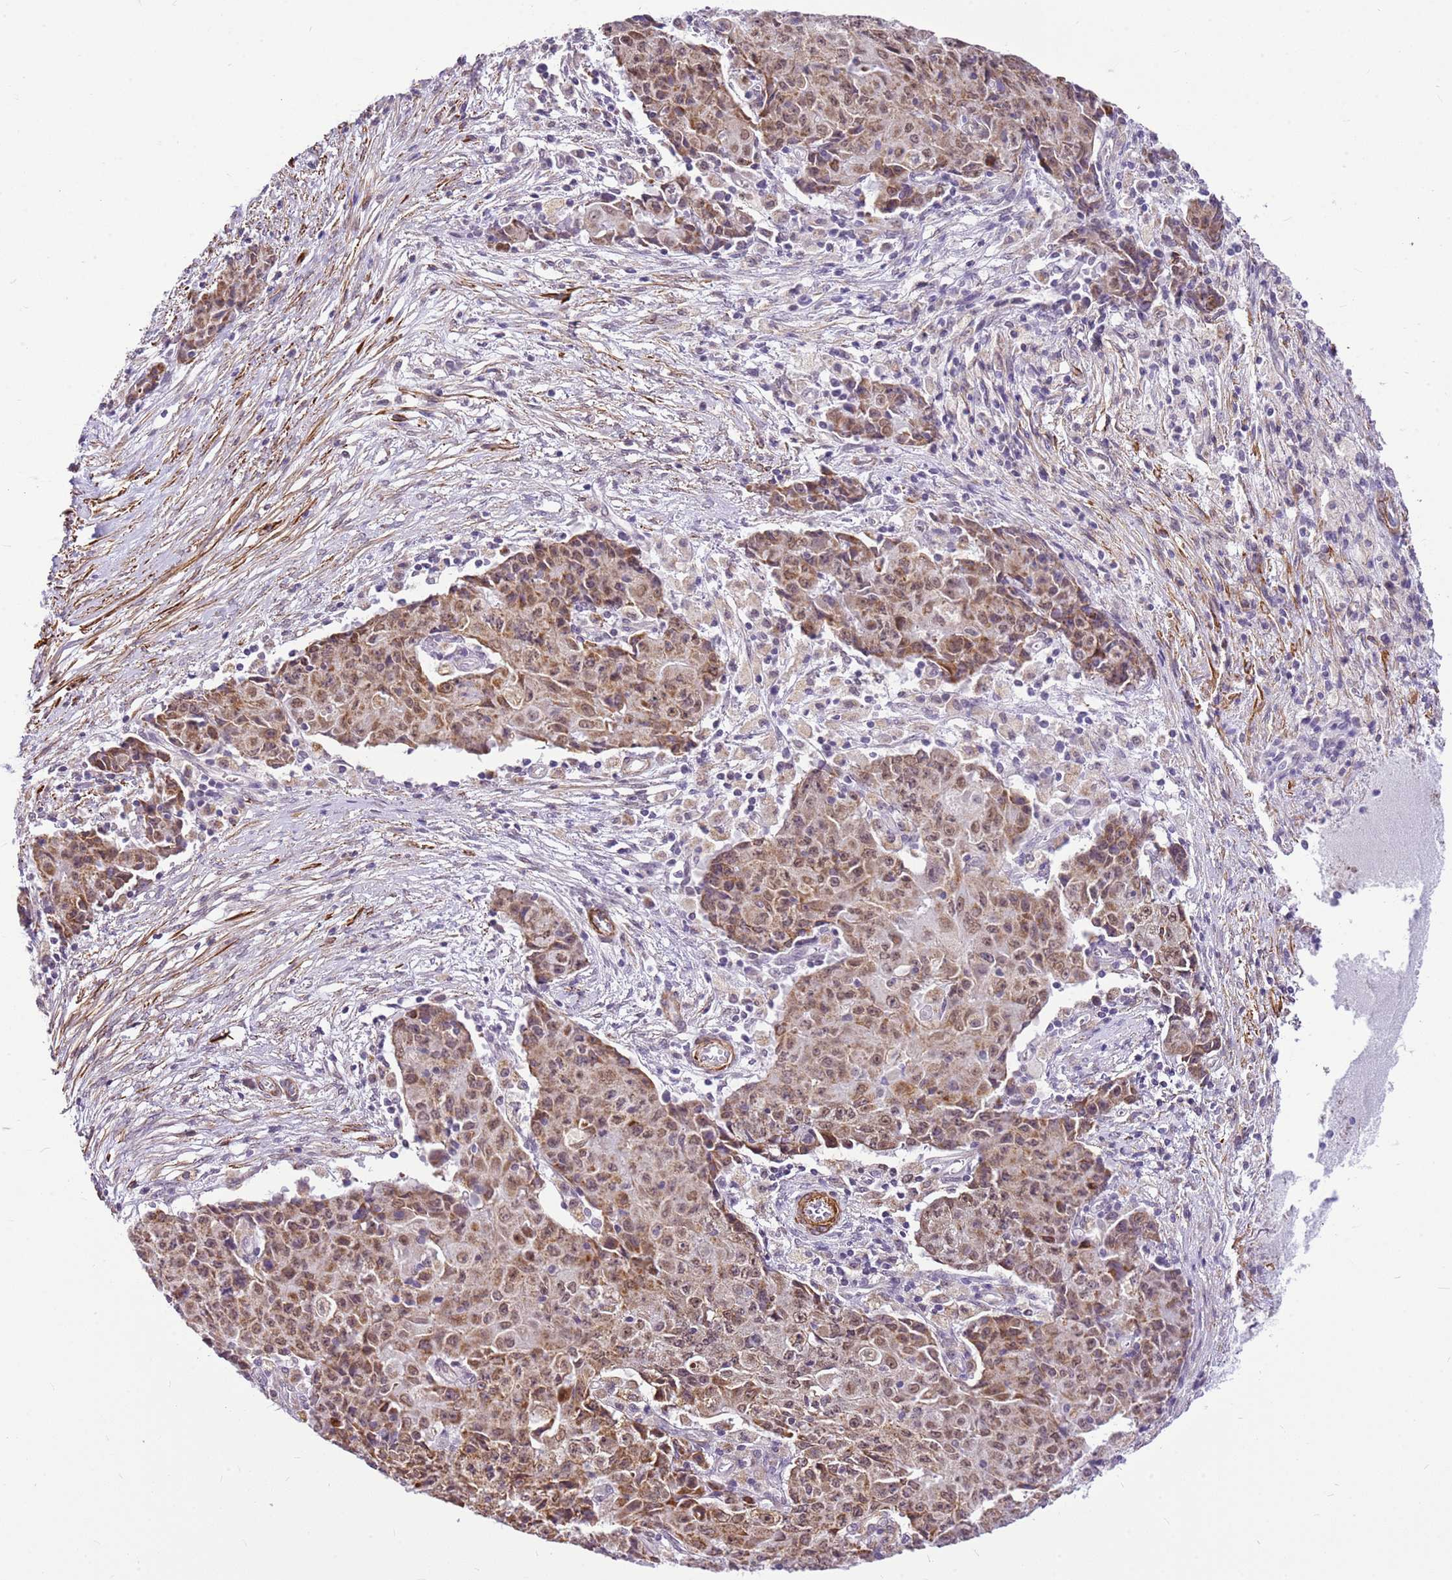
{"staining": {"intensity": "moderate", "quantity": ">75%", "location": "cytoplasmic/membranous,nuclear"}, "tissue": "ovarian cancer", "cell_type": "Tumor cells", "image_type": "cancer", "snomed": [{"axis": "morphology", "description": "Carcinoma, endometroid"}, {"axis": "topography", "description": "Ovary"}], "caption": "Immunohistochemical staining of human endometroid carcinoma (ovarian) demonstrates medium levels of moderate cytoplasmic/membranous and nuclear positivity in about >75% of tumor cells.", "gene": "SMIM4", "patient": {"sex": "female", "age": 42}}